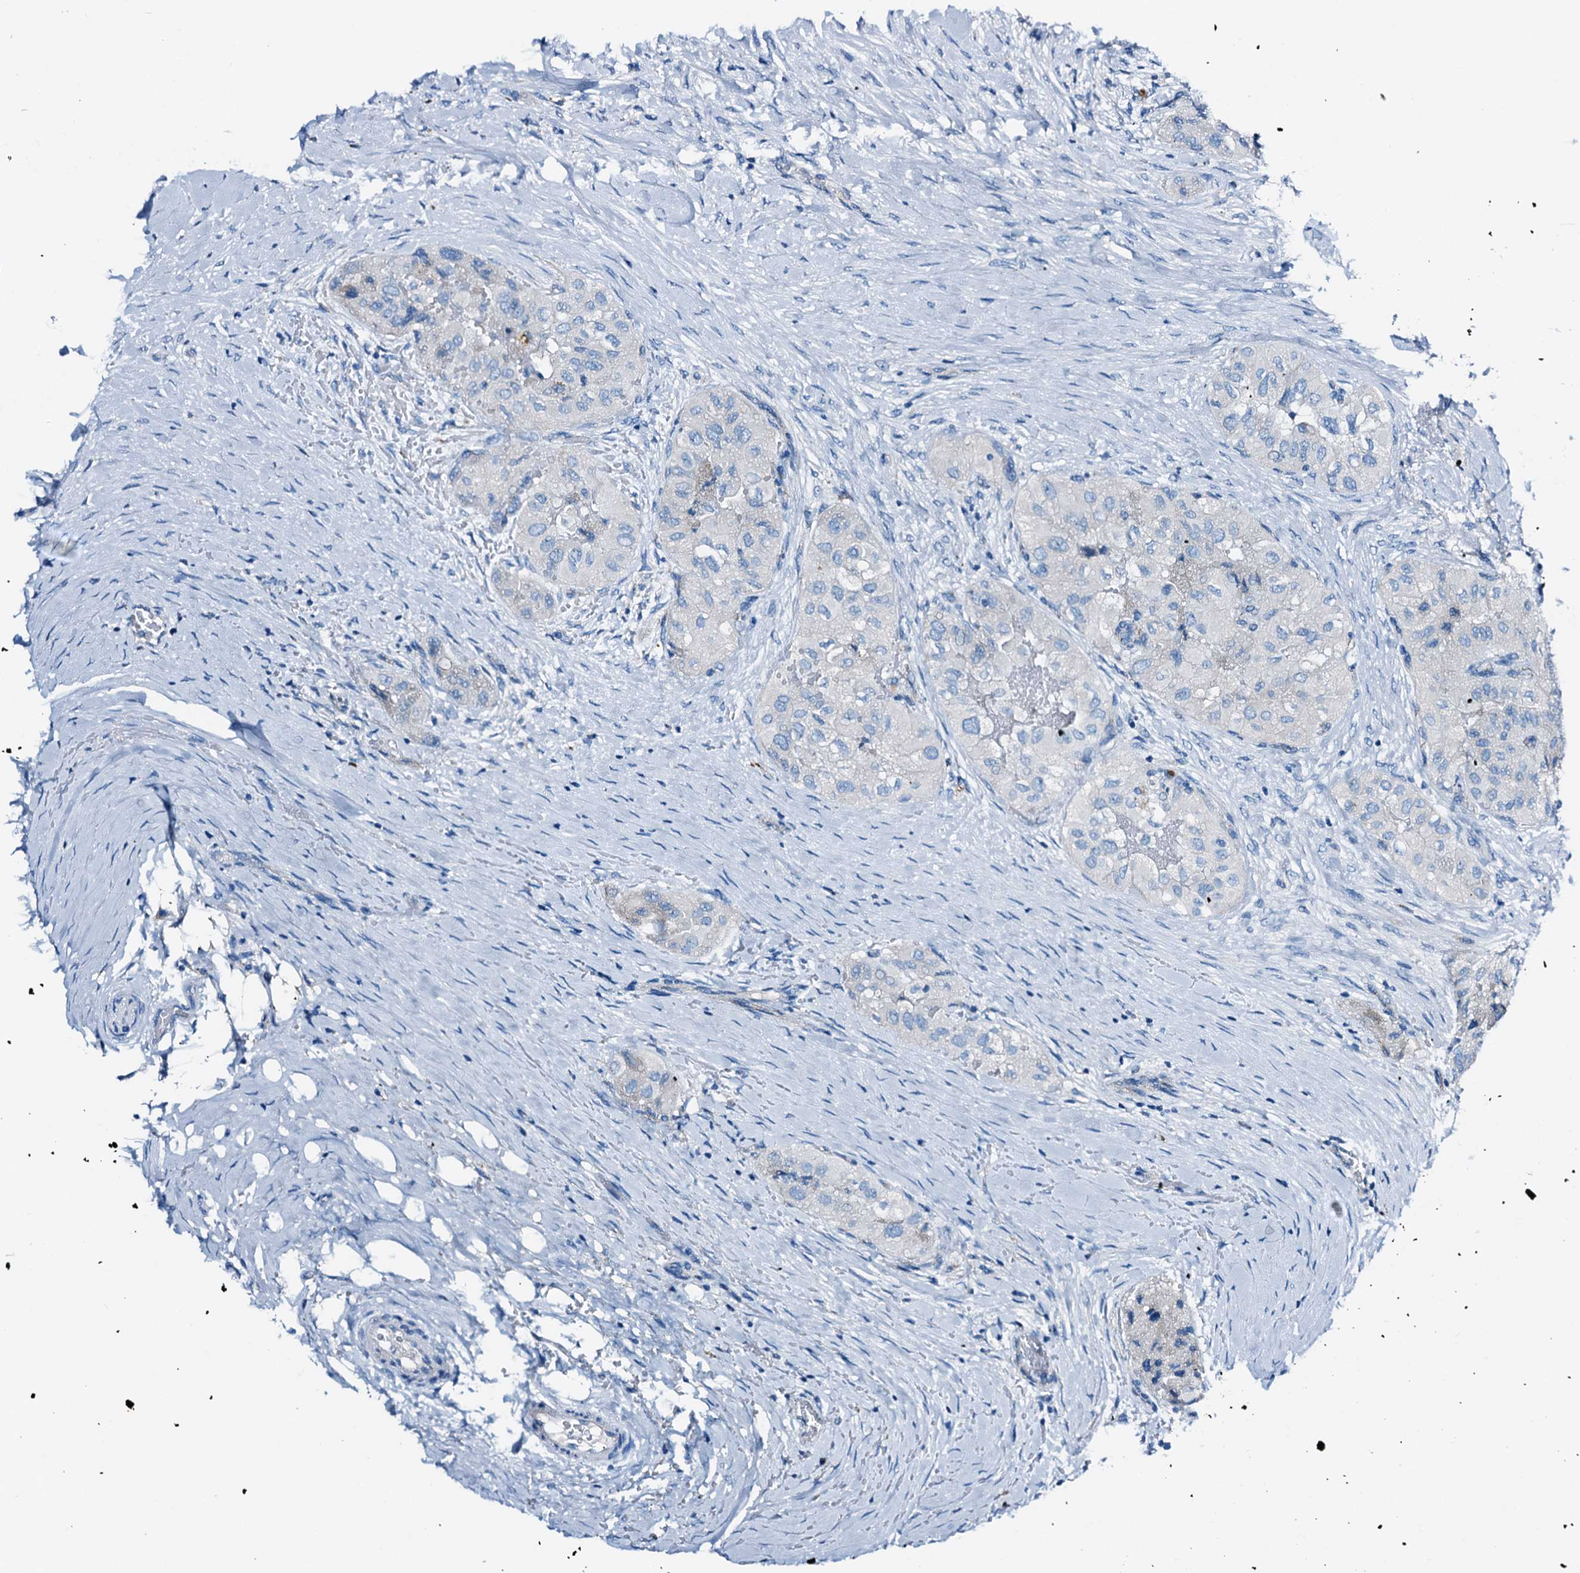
{"staining": {"intensity": "negative", "quantity": "none", "location": "none"}, "tissue": "thyroid cancer", "cell_type": "Tumor cells", "image_type": "cancer", "snomed": [{"axis": "morphology", "description": "Papillary adenocarcinoma, NOS"}, {"axis": "topography", "description": "Thyroid gland"}], "caption": "Histopathology image shows no significant protein expression in tumor cells of thyroid papillary adenocarcinoma.", "gene": "C1QTNF4", "patient": {"sex": "female", "age": 59}}